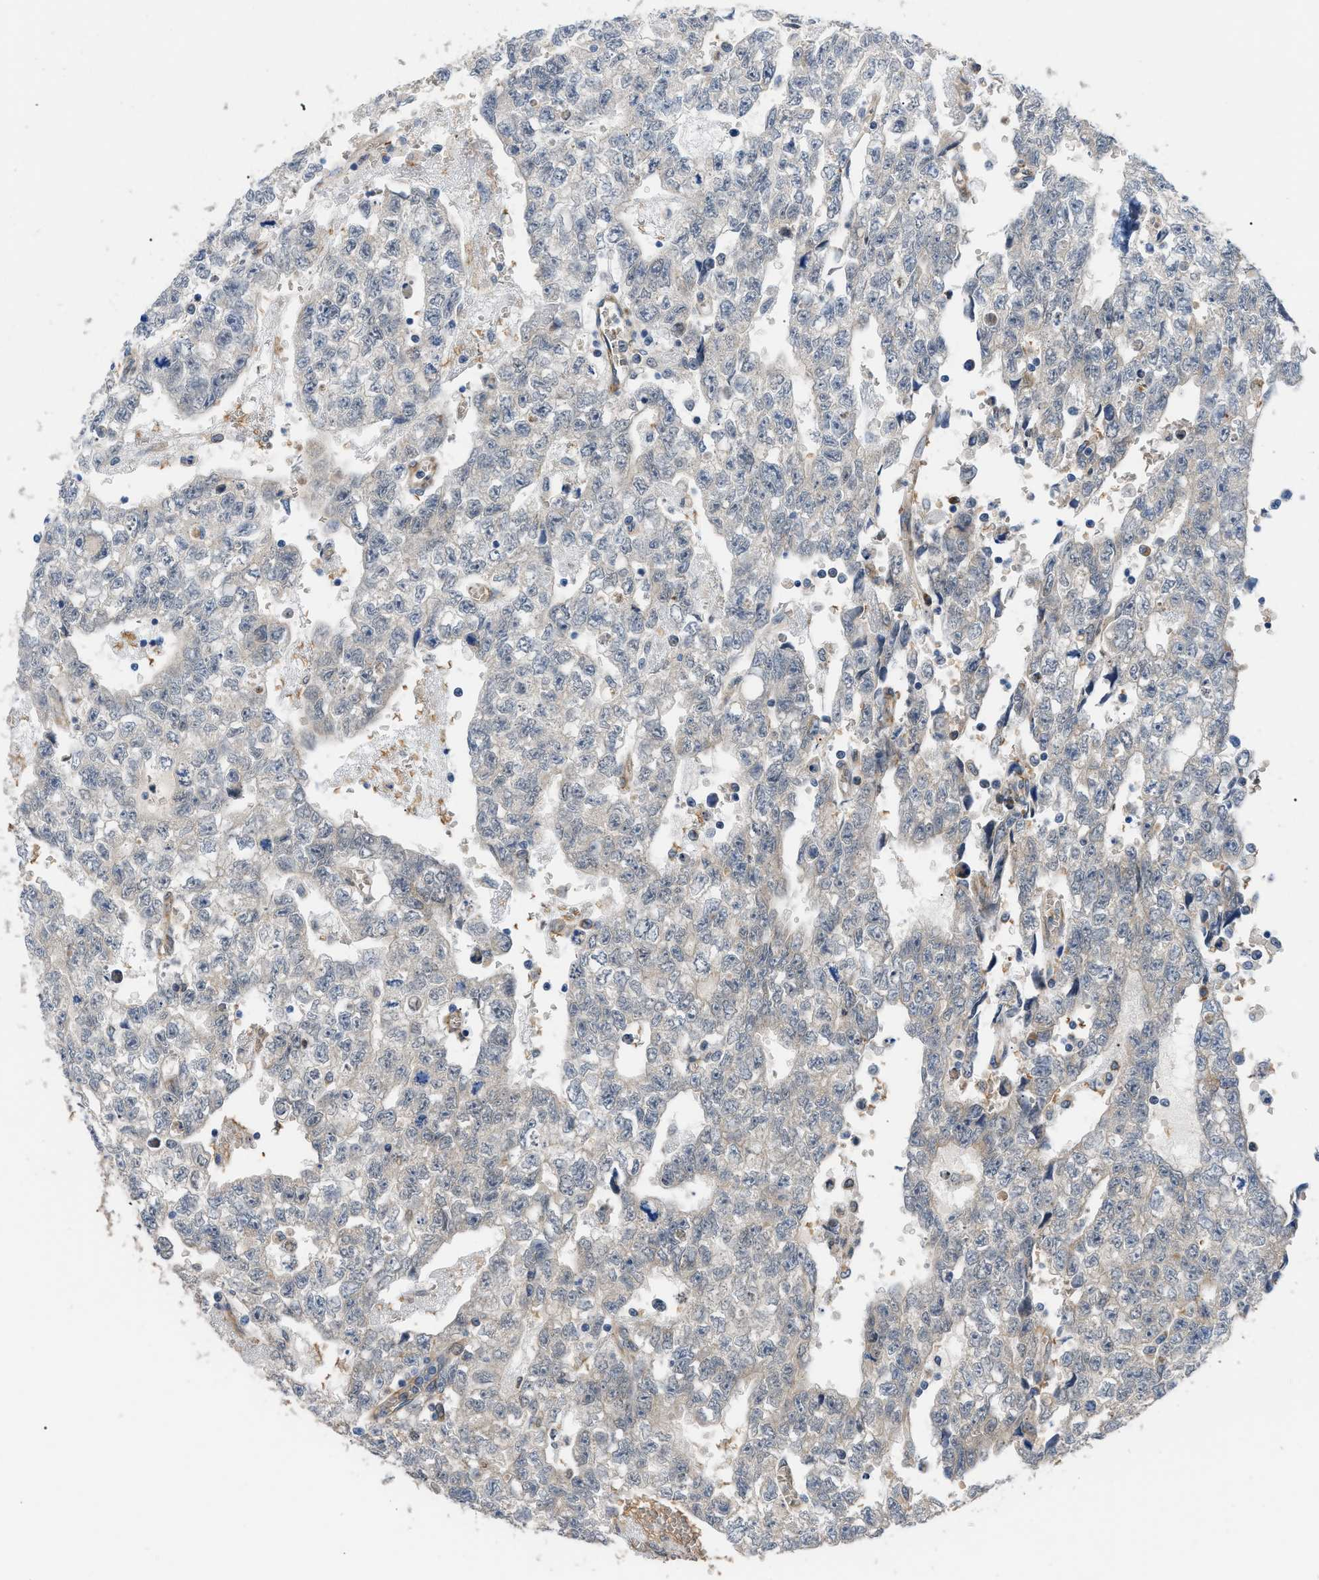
{"staining": {"intensity": "negative", "quantity": "none", "location": "none"}, "tissue": "testis cancer", "cell_type": "Tumor cells", "image_type": "cancer", "snomed": [{"axis": "morphology", "description": "Seminoma, NOS"}, {"axis": "morphology", "description": "Carcinoma, Embryonal, NOS"}, {"axis": "topography", "description": "Testis"}], "caption": "Protein analysis of testis cancer (seminoma) shows no significant expression in tumor cells.", "gene": "MYO10", "patient": {"sex": "male", "age": 38}}